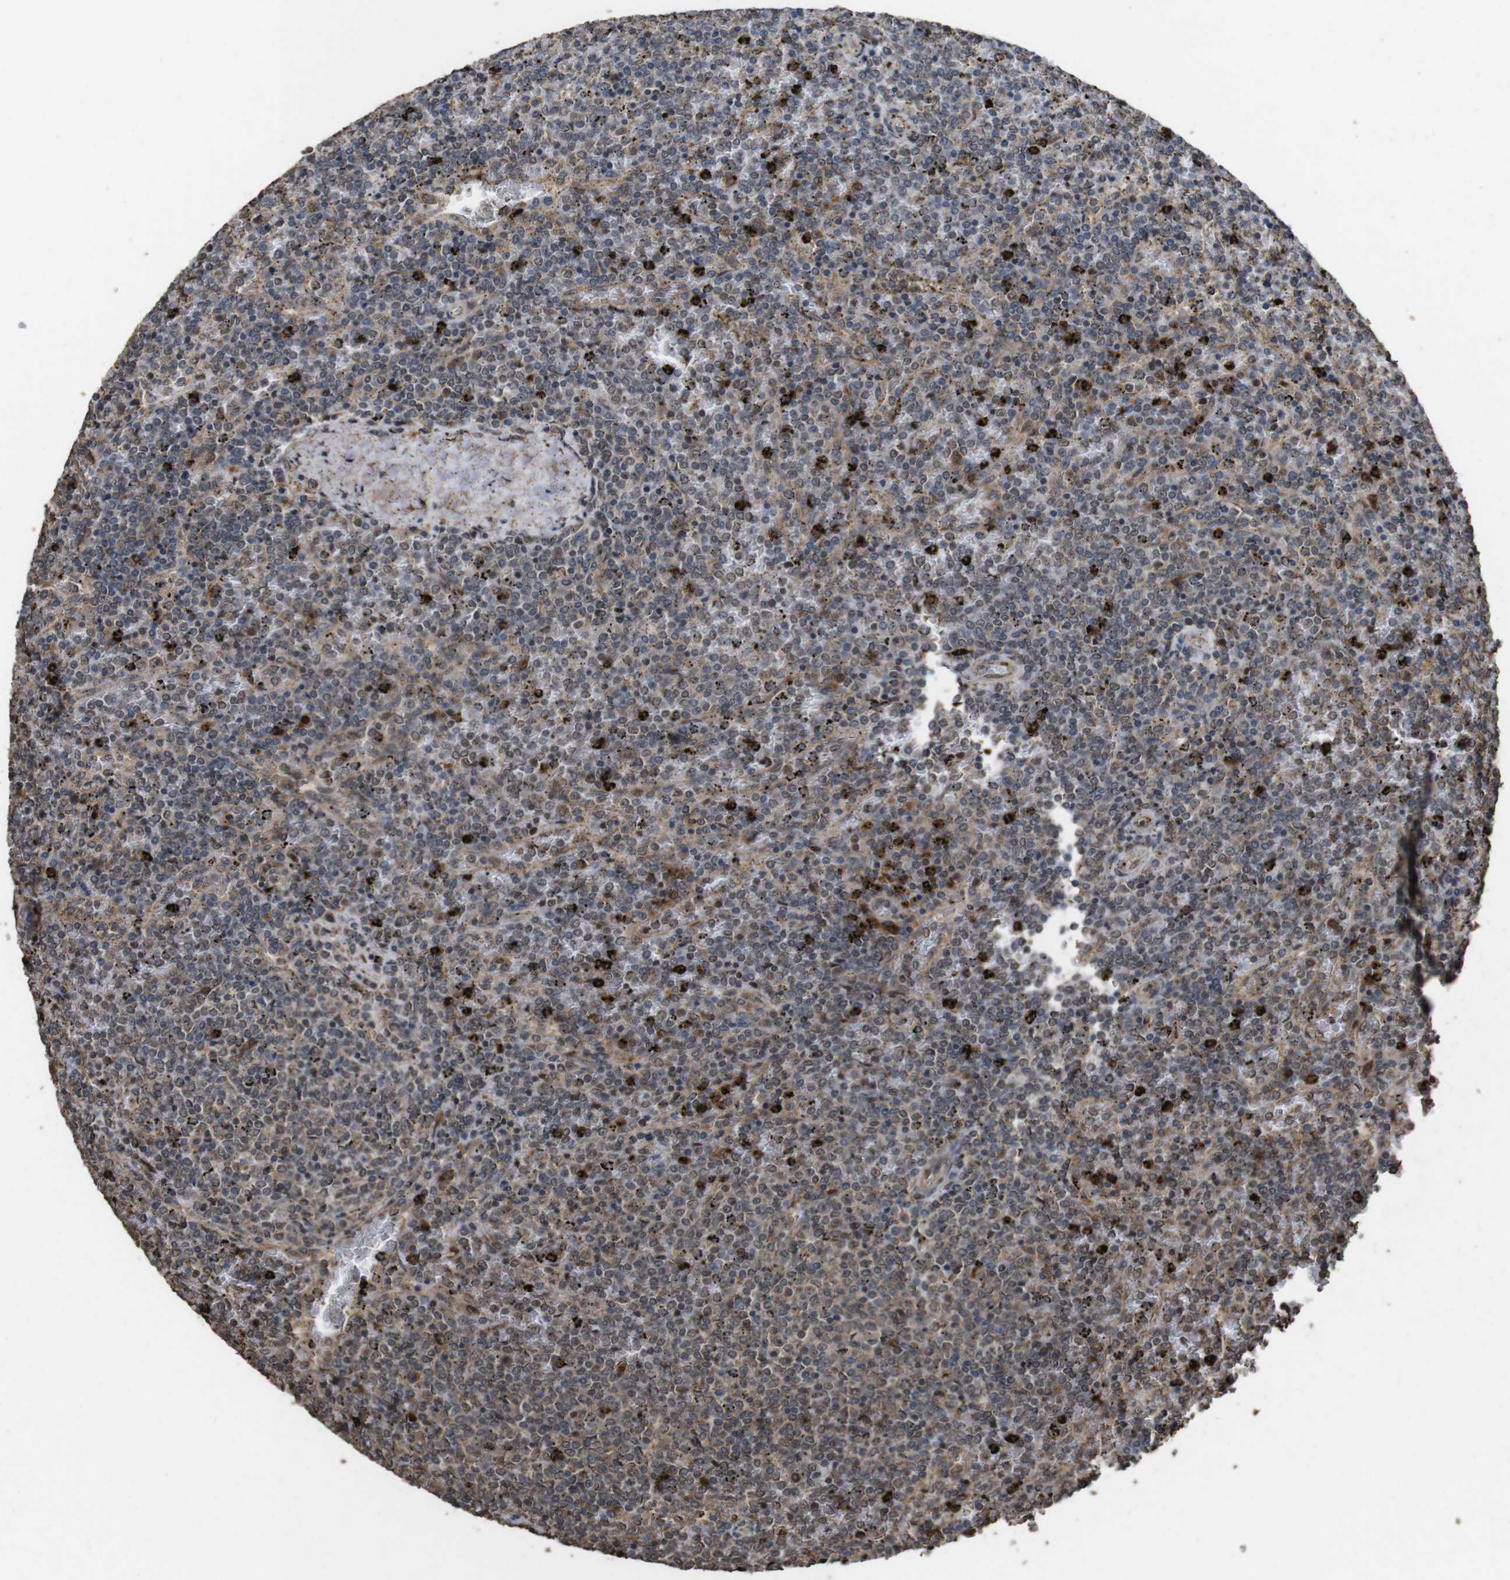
{"staining": {"intensity": "weak", "quantity": "25%-75%", "location": "cytoplasmic/membranous"}, "tissue": "lymphoma", "cell_type": "Tumor cells", "image_type": "cancer", "snomed": [{"axis": "morphology", "description": "Malignant lymphoma, non-Hodgkin's type, Low grade"}, {"axis": "topography", "description": "Spleen"}], "caption": "Low-grade malignant lymphoma, non-Hodgkin's type was stained to show a protein in brown. There is low levels of weak cytoplasmic/membranous staining in approximately 25%-75% of tumor cells. Using DAB (3,3'-diaminobenzidine) (brown) and hematoxylin (blue) stains, captured at high magnification using brightfield microscopy.", "gene": "RRAS2", "patient": {"sex": "female", "age": 77}}